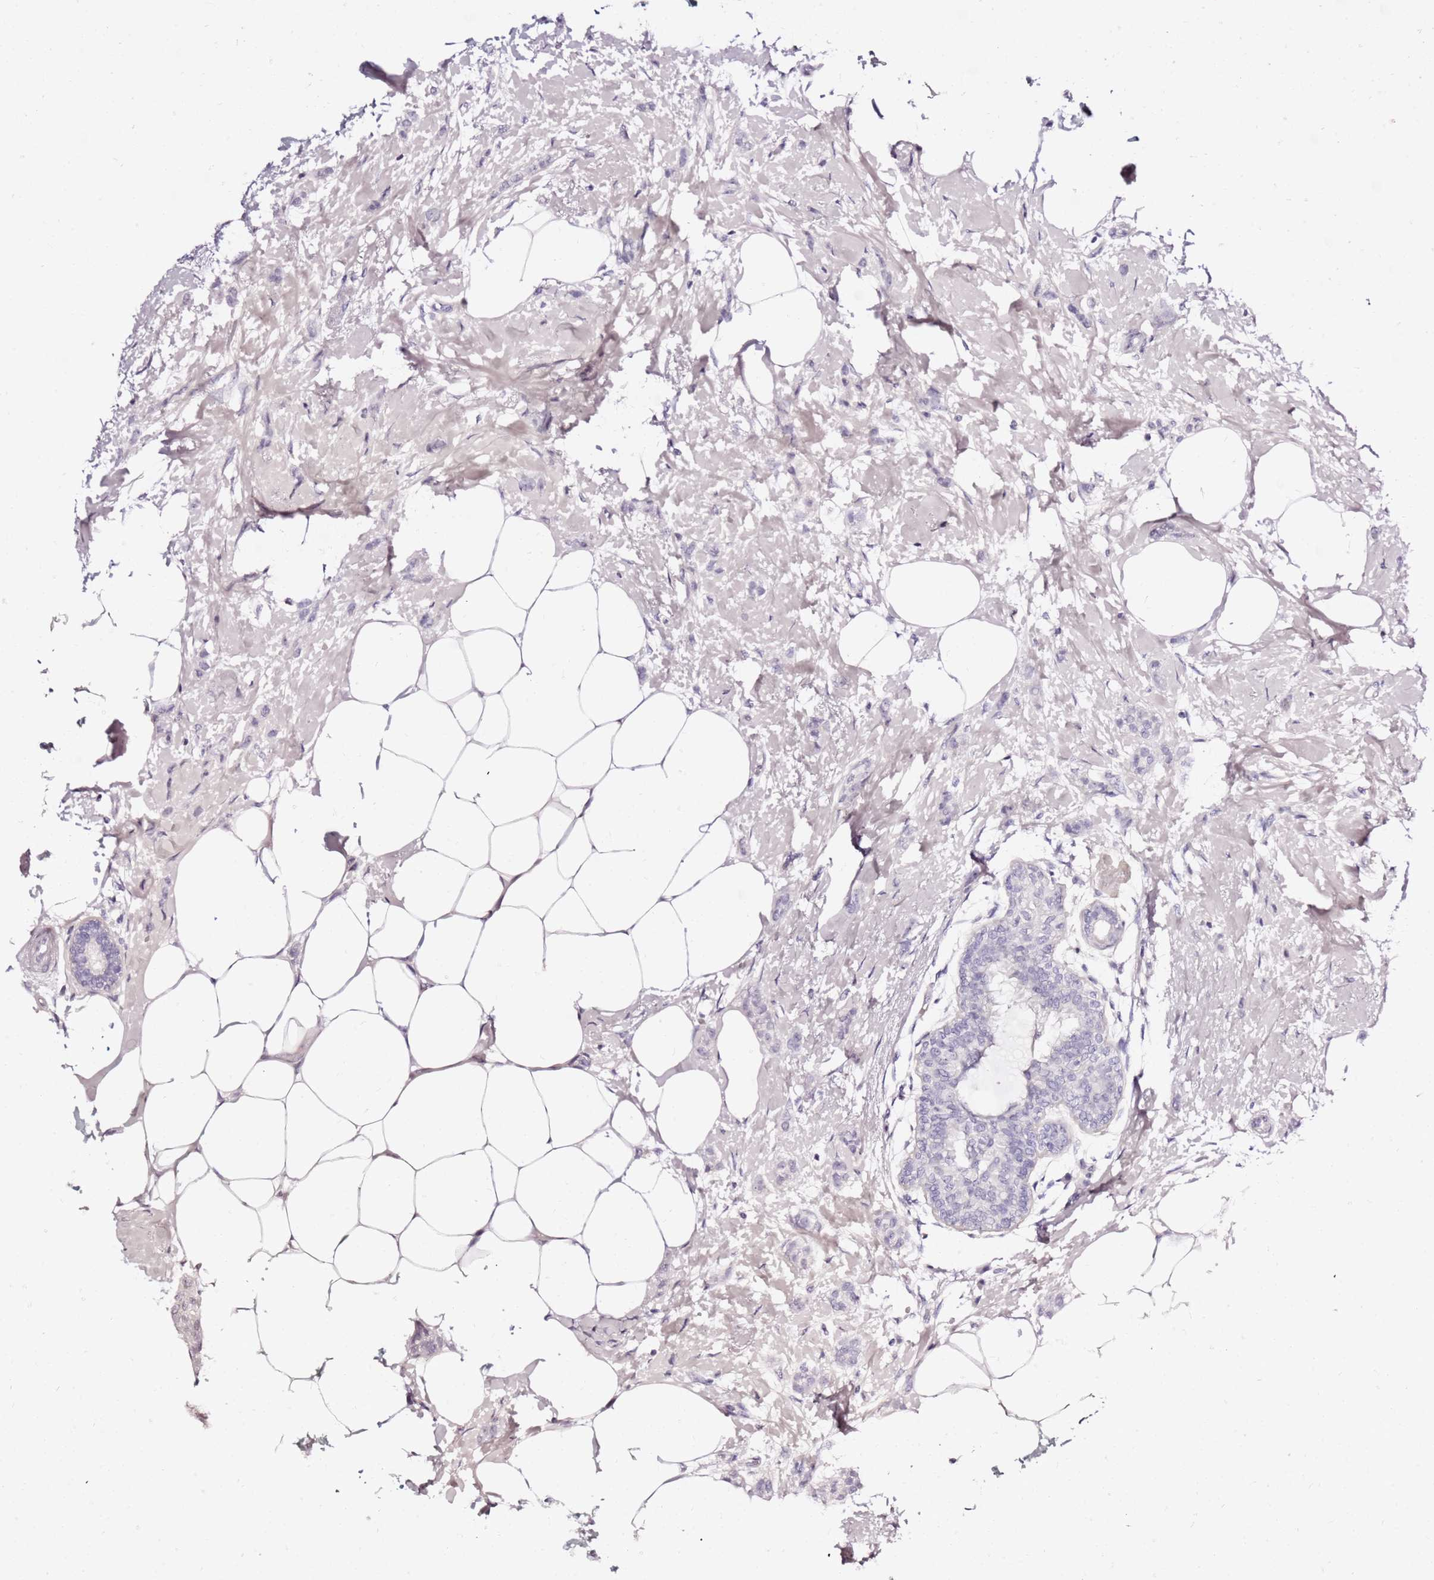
{"staining": {"intensity": "negative", "quantity": "none", "location": "none"}, "tissue": "breast cancer", "cell_type": "Tumor cells", "image_type": "cancer", "snomed": [{"axis": "morphology", "description": "Duct carcinoma"}, {"axis": "topography", "description": "Breast"}], "caption": "Immunohistochemistry photomicrograph of human breast cancer (invasive ductal carcinoma) stained for a protein (brown), which reveals no positivity in tumor cells. Brightfield microscopy of IHC stained with DAB (brown) and hematoxylin (blue), captured at high magnification.", "gene": "LIPF", "patient": {"sex": "female", "age": 72}}